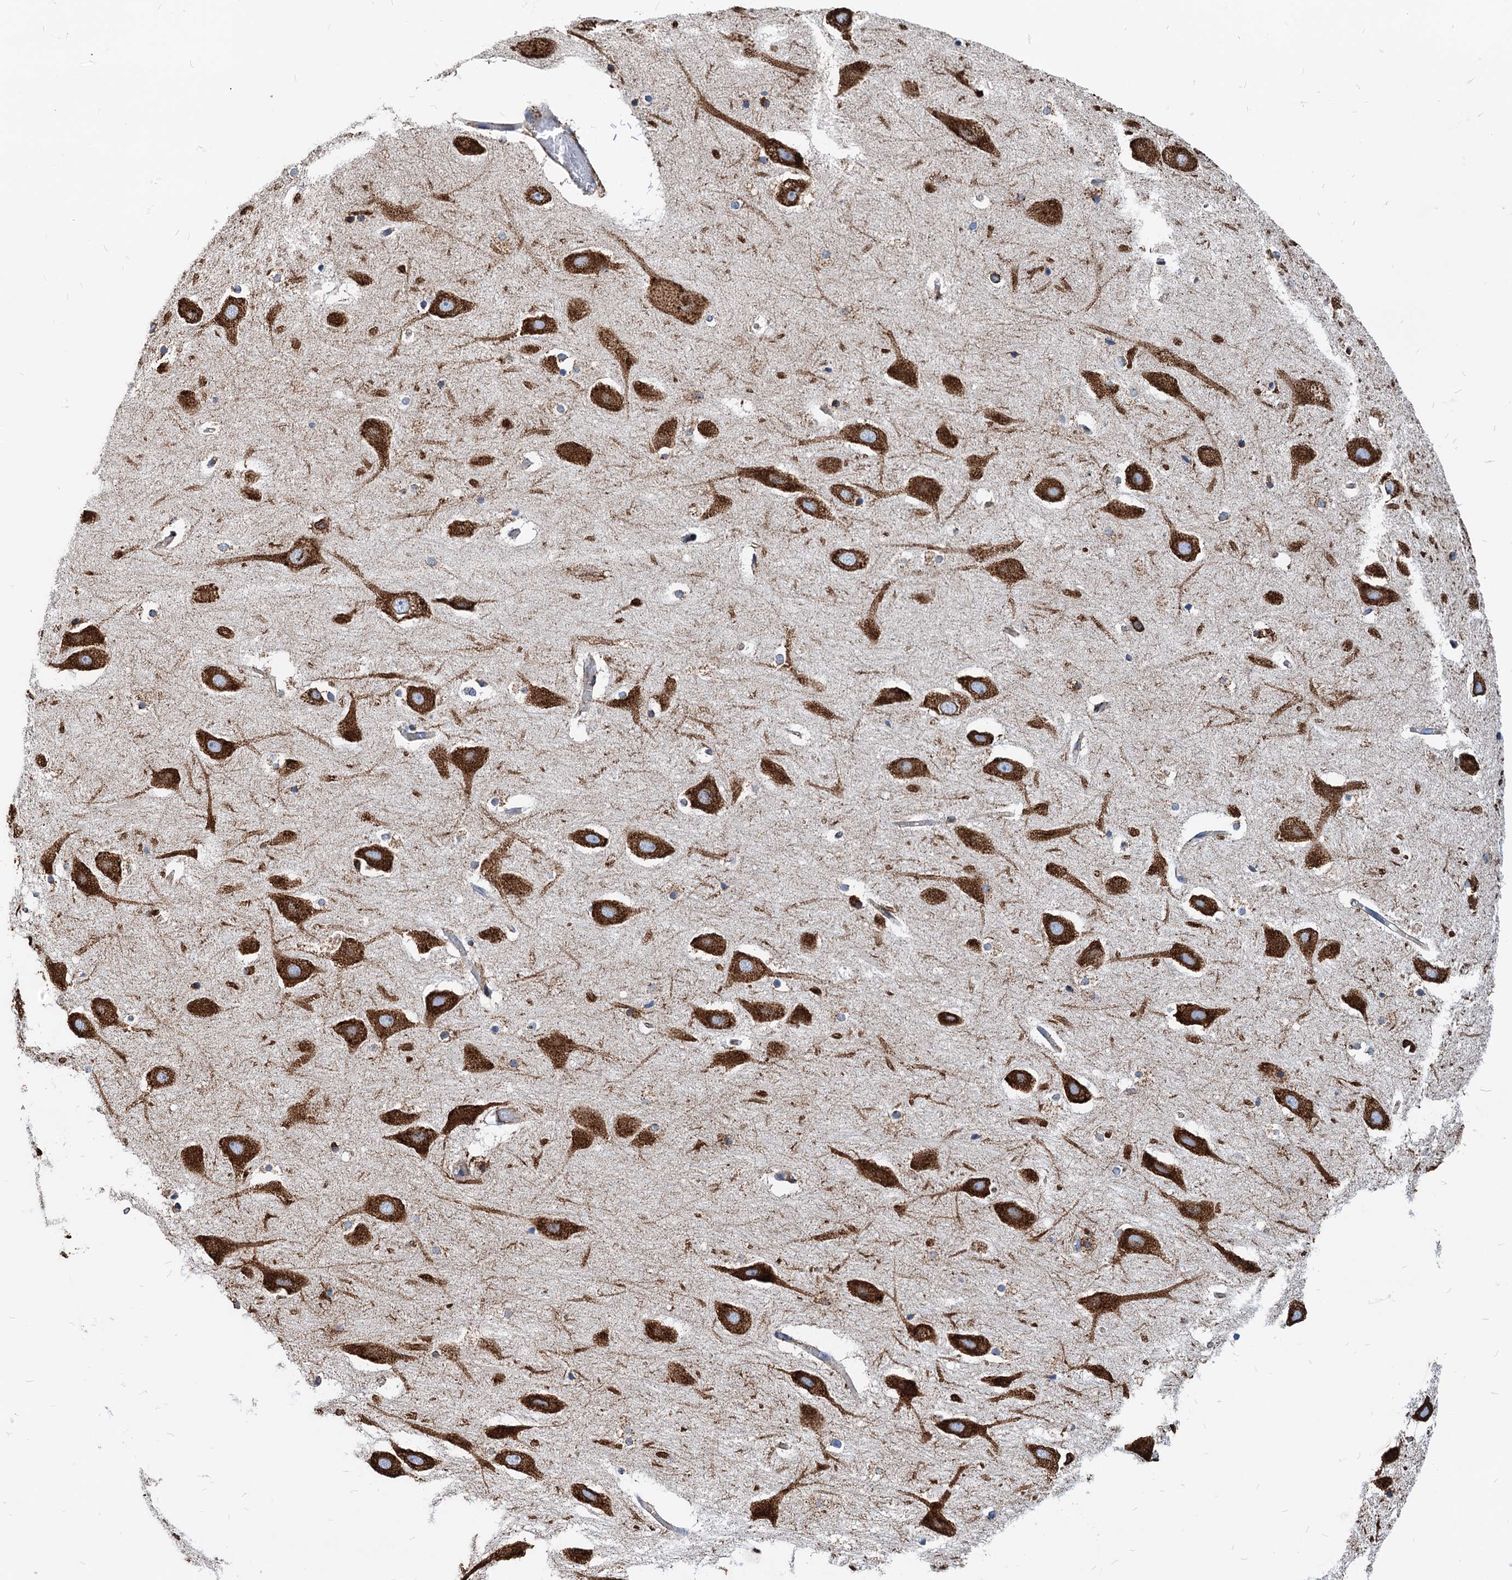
{"staining": {"intensity": "strong", "quantity": "<25%", "location": "cytoplasmic/membranous"}, "tissue": "hippocampus", "cell_type": "Glial cells", "image_type": "normal", "snomed": [{"axis": "morphology", "description": "Normal tissue, NOS"}, {"axis": "topography", "description": "Hippocampus"}], "caption": "Hippocampus stained with DAB immunohistochemistry shows medium levels of strong cytoplasmic/membranous staining in about <25% of glial cells.", "gene": "HSPA5", "patient": {"sex": "female", "age": 52}}